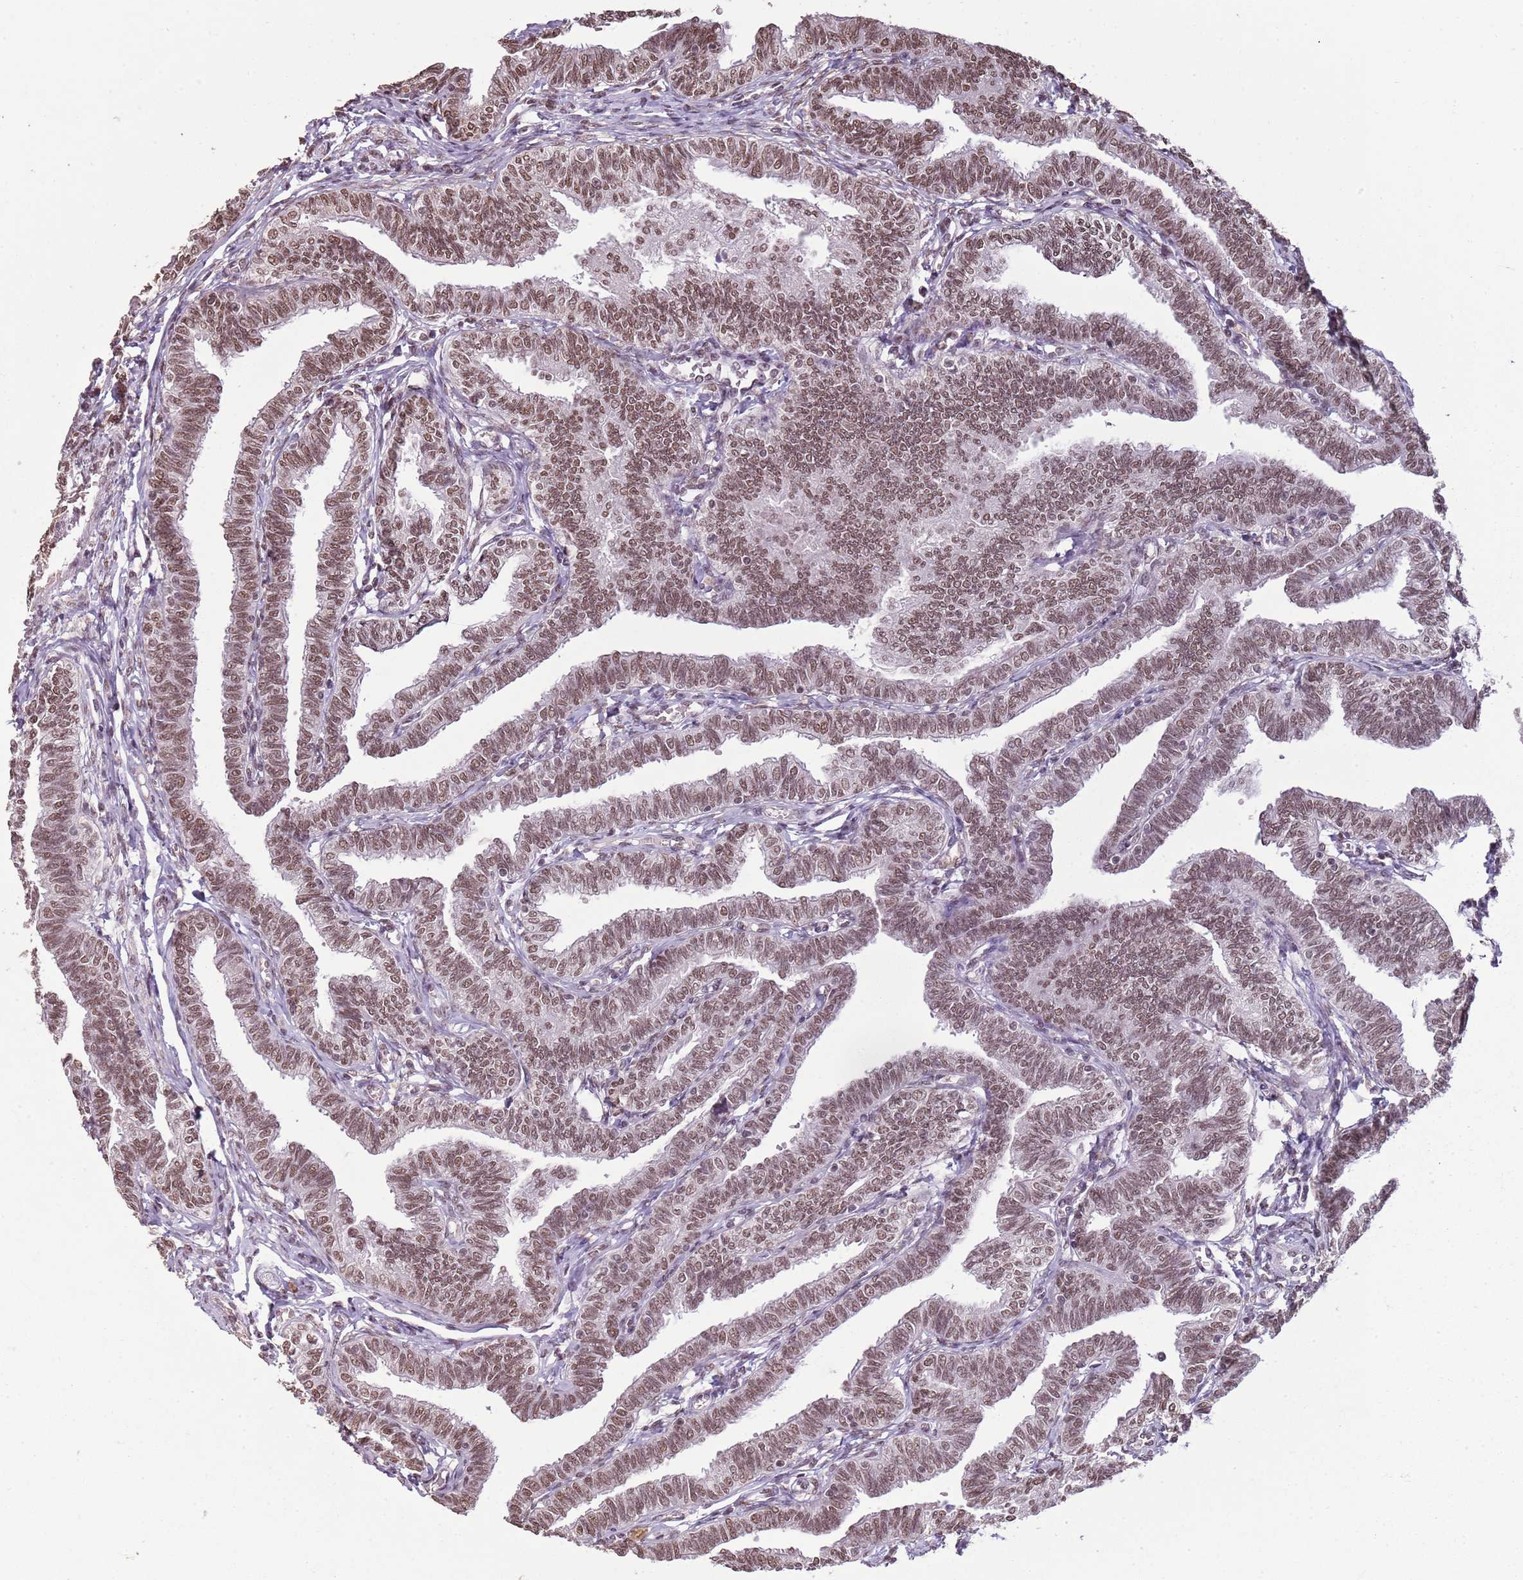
{"staining": {"intensity": "moderate", "quantity": ">75%", "location": "nuclear"}, "tissue": "fallopian tube", "cell_type": "Glandular cells", "image_type": "normal", "snomed": [{"axis": "morphology", "description": "Normal tissue, NOS"}, {"axis": "topography", "description": "Fallopian tube"}, {"axis": "topography", "description": "Ovary"}], "caption": "Protein expression analysis of normal fallopian tube exhibits moderate nuclear positivity in approximately >75% of glandular cells.", "gene": "ARL14EP", "patient": {"sex": "female", "age": 23}}